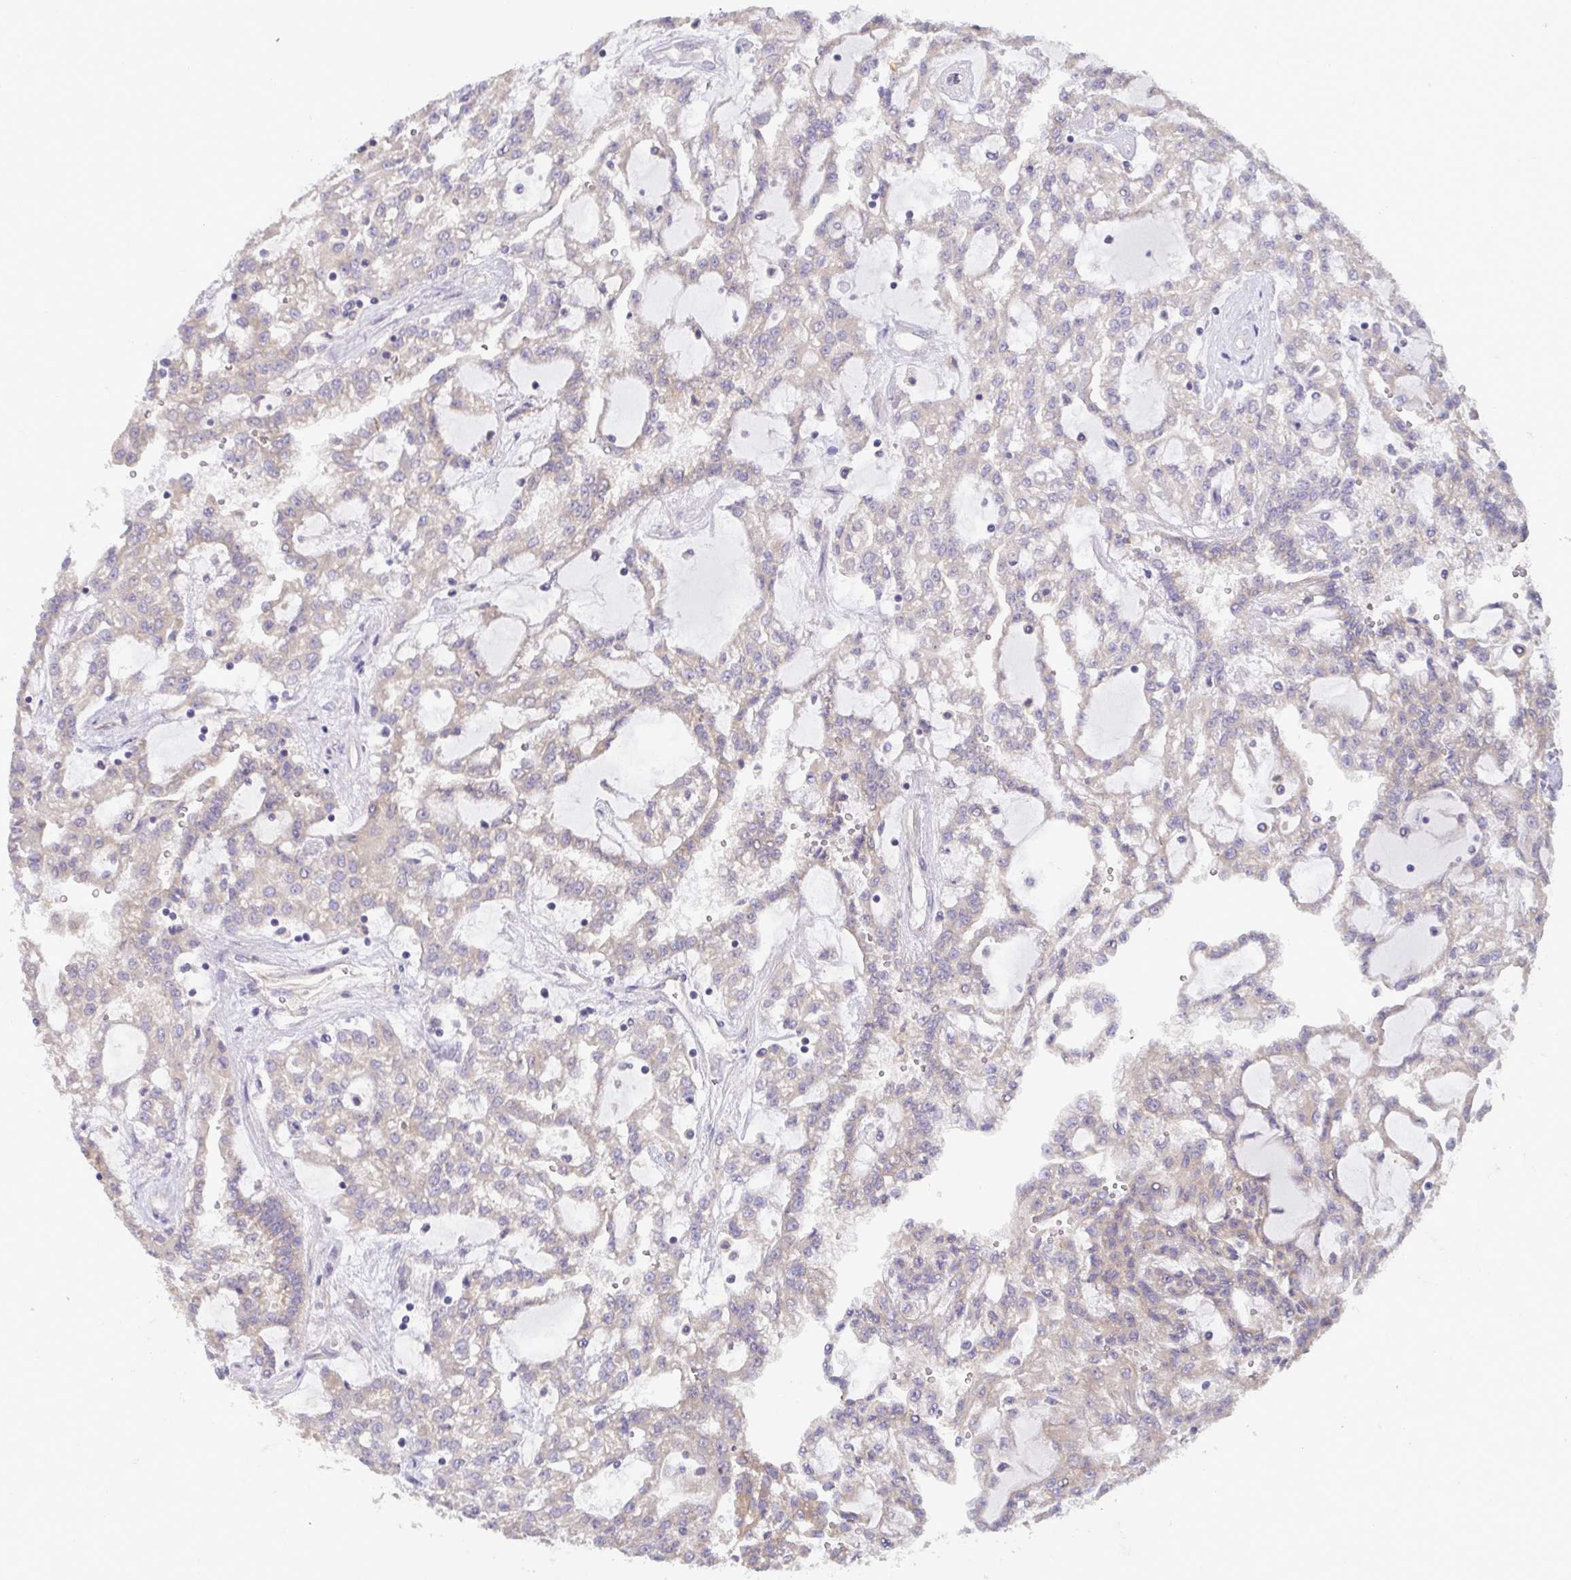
{"staining": {"intensity": "weak", "quantity": "<25%", "location": "cytoplasmic/membranous"}, "tissue": "renal cancer", "cell_type": "Tumor cells", "image_type": "cancer", "snomed": [{"axis": "morphology", "description": "Adenocarcinoma, NOS"}, {"axis": "topography", "description": "Kidney"}], "caption": "Tumor cells are negative for brown protein staining in renal cancer (adenocarcinoma). The staining is performed using DAB (3,3'-diaminobenzidine) brown chromogen with nuclei counter-stained in using hematoxylin.", "gene": "LMF2", "patient": {"sex": "male", "age": 63}}